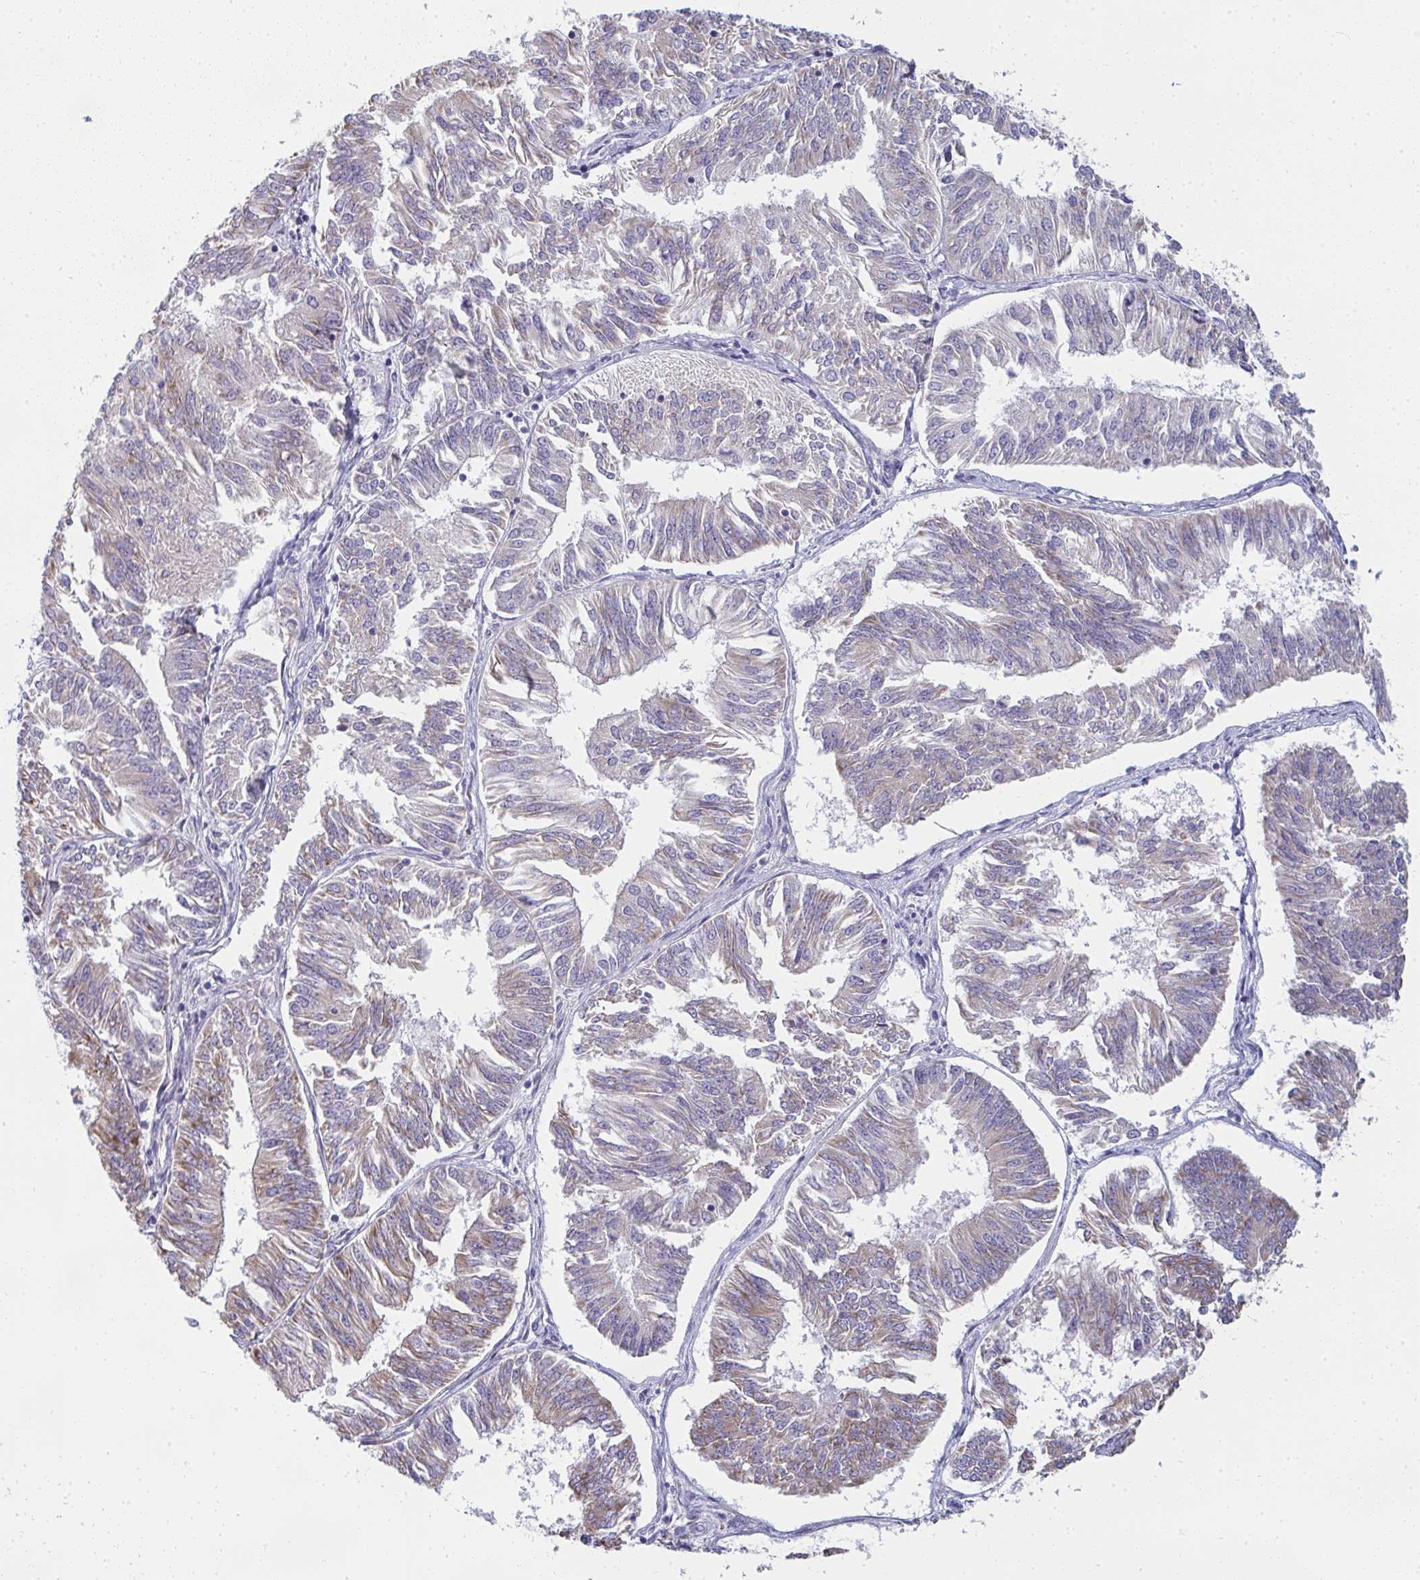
{"staining": {"intensity": "weak", "quantity": "25%-75%", "location": "cytoplasmic/membranous"}, "tissue": "endometrial cancer", "cell_type": "Tumor cells", "image_type": "cancer", "snomed": [{"axis": "morphology", "description": "Adenocarcinoma, NOS"}, {"axis": "topography", "description": "Endometrium"}], "caption": "A high-resolution image shows immunohistochemistry staining of endometrial cancer, which exhibits weak cytoplasmic/membranous staining in about 25%-75% of tumor cells.", "gene": "SHROOM1", "patient": {"sex": "female", "age": 58}}